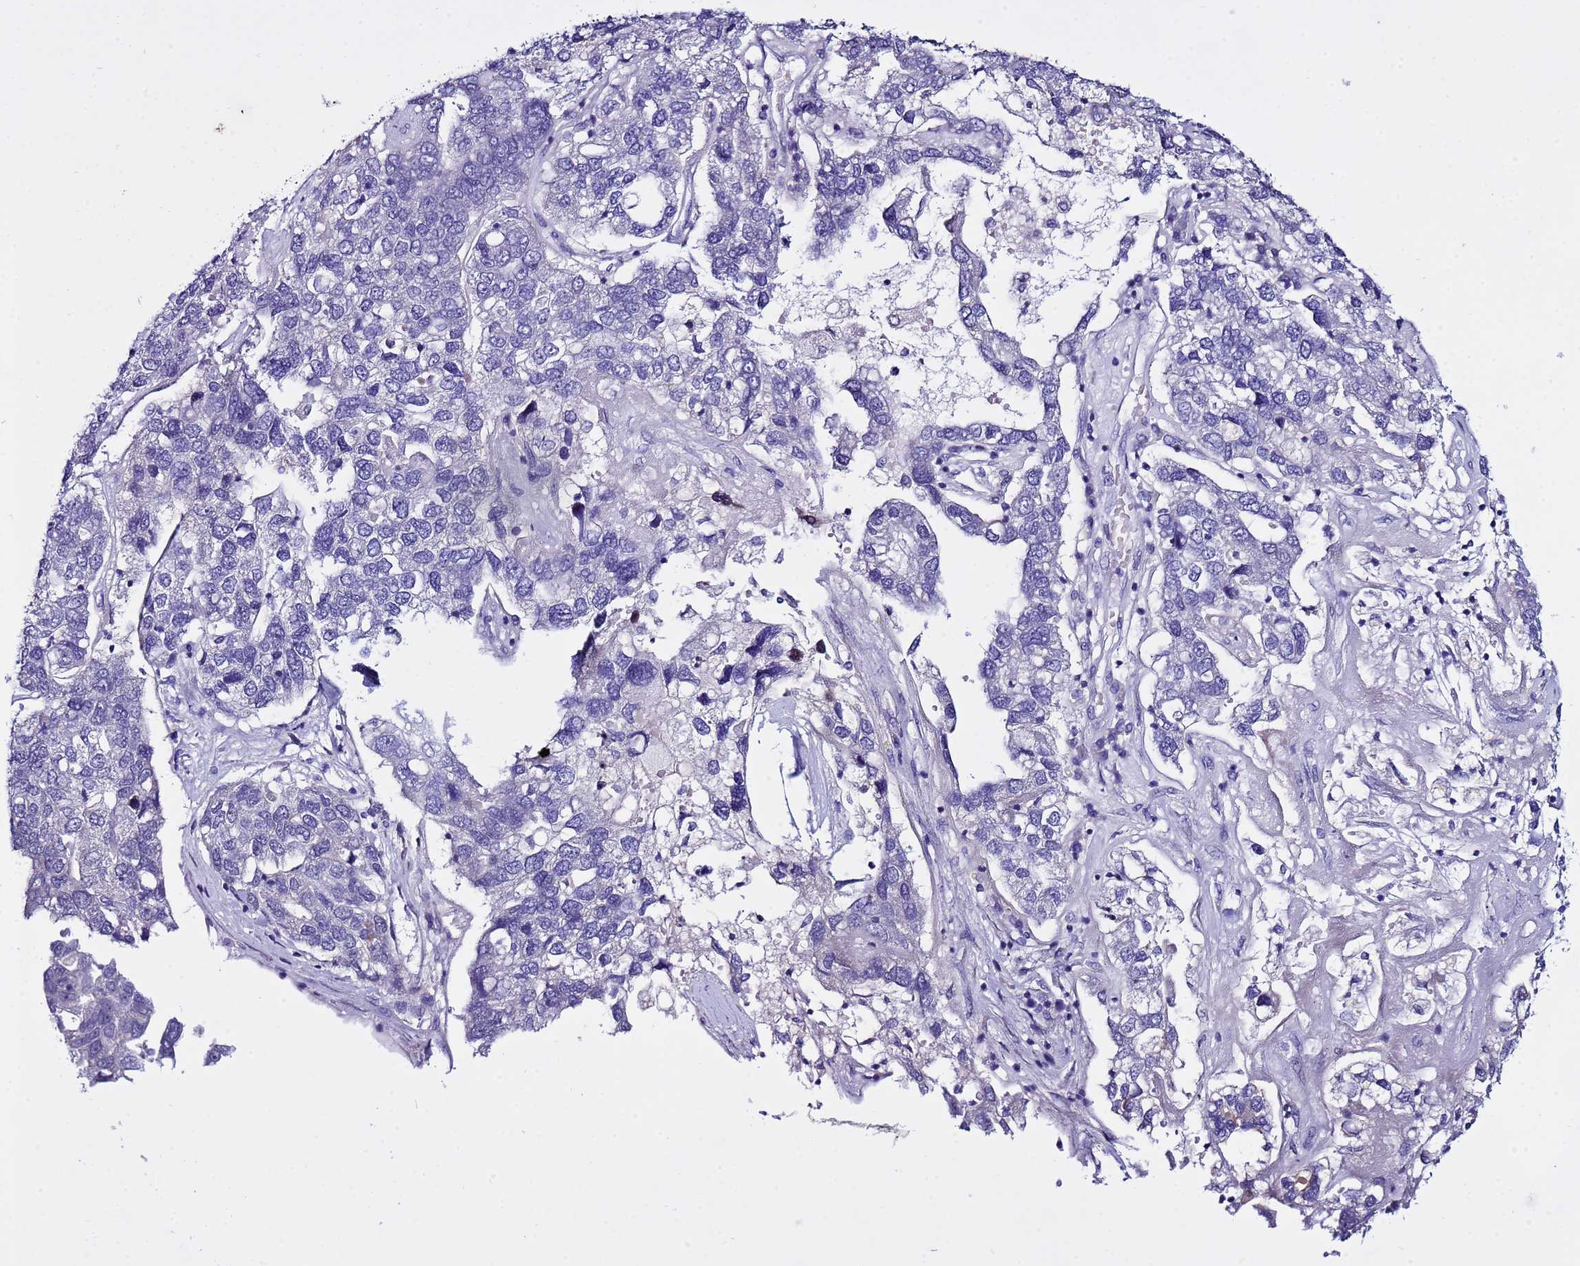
{"staining": {"intensity": "negative", "quantity": "none", "location": "none"}, "tissue": "pancreatic cancer", "cell_type": "Tumor cells", "image_type": "cancer", "snomed": [{"axis": "morphology", "description": "Adenocarcinoma, NOS"}, {"axis": "topography", "description": "Pancreas"}], "caption": "This micrograph is of pancreatic cancer (adenocarcinoma) stained with immunohistochemistry (IHC) to label a protein in brown with the nuclei are counter-stained blue. There is no expression in tumor cells.", "gene": "IGSF11", "patient": {"sex": "female", "age": 61}}